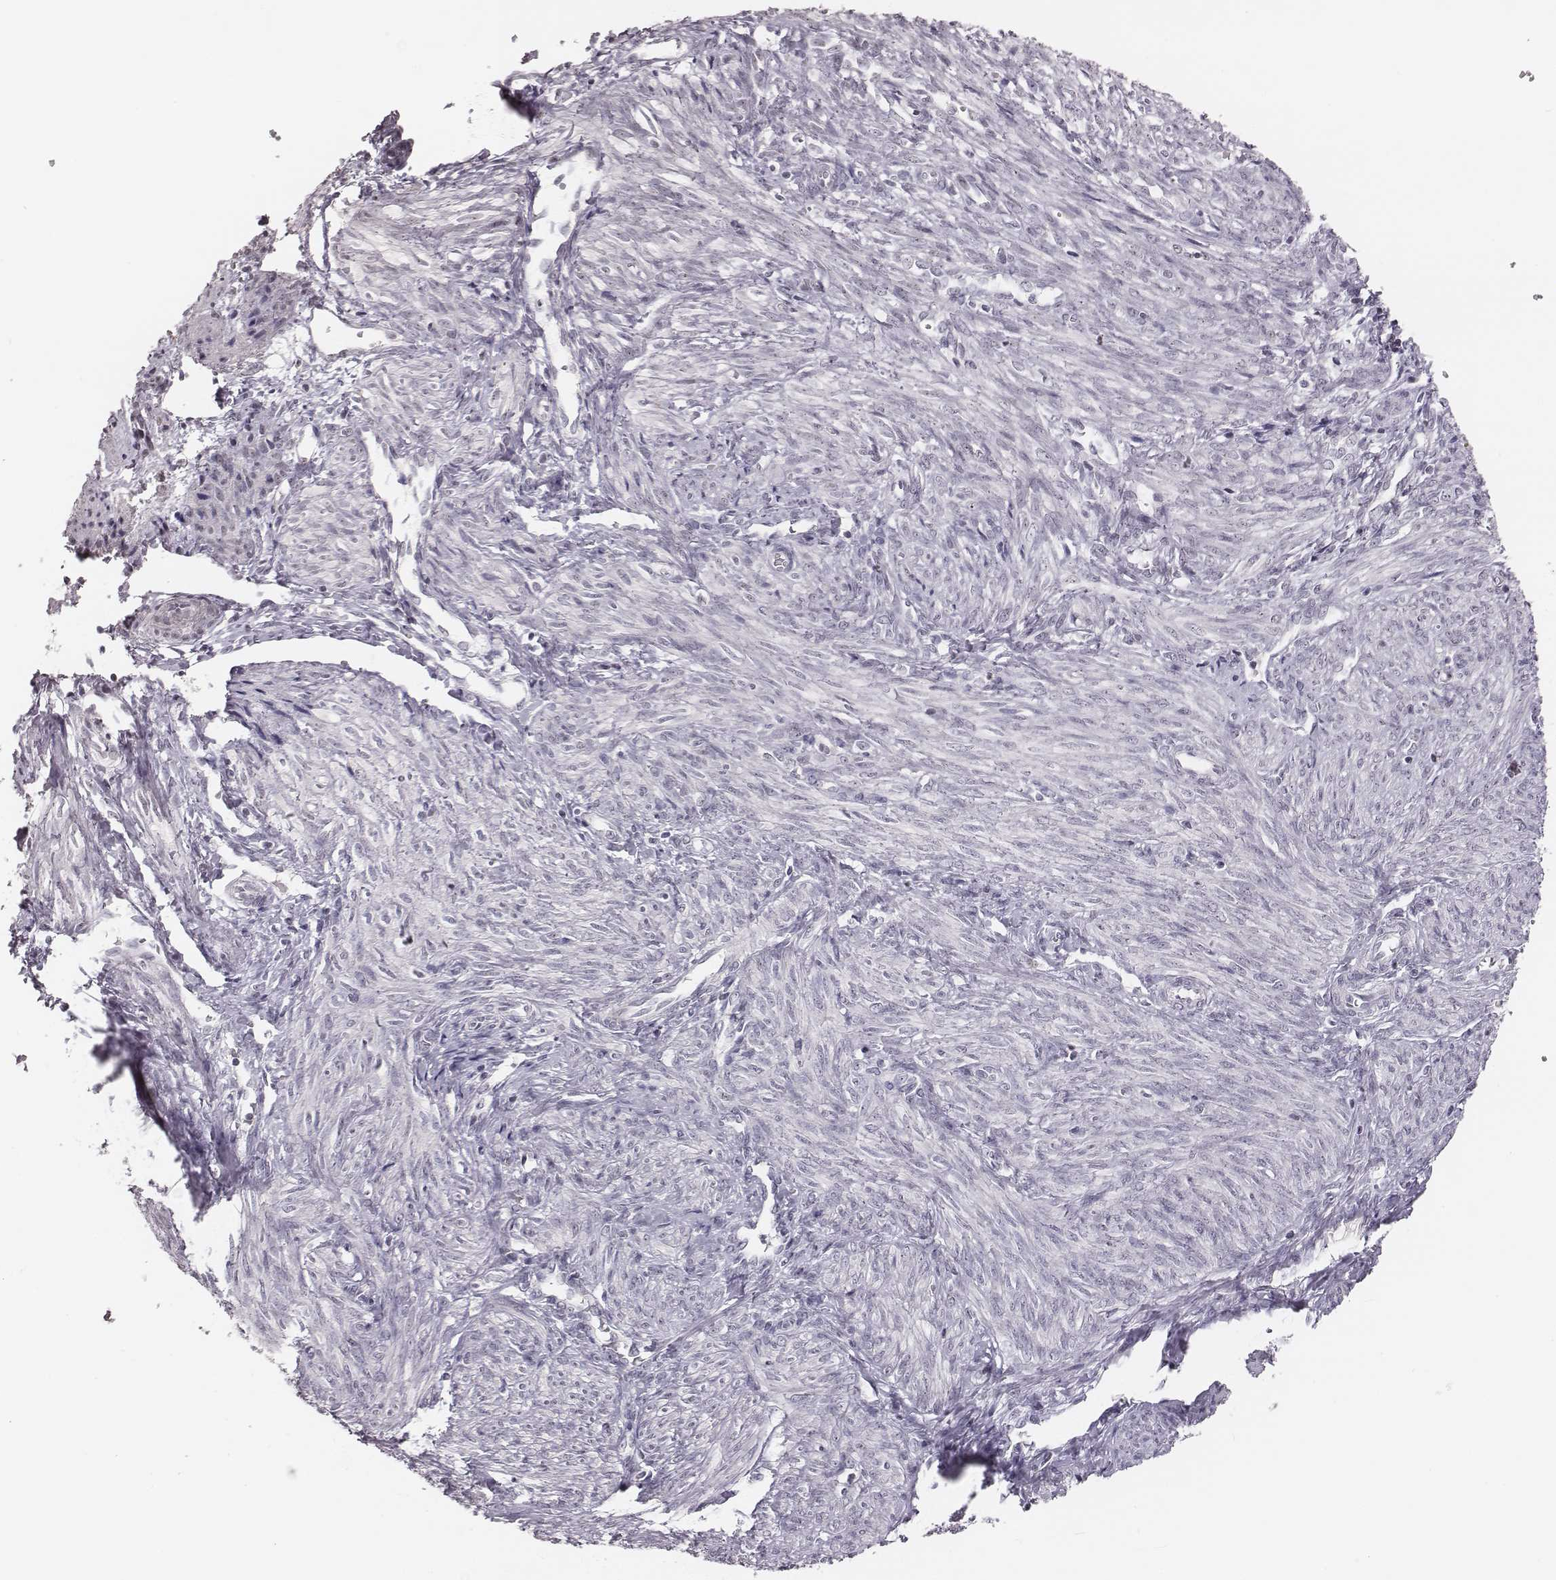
{"staining": {"intensity": "moderate", "quantity": "<25%", "location": "nuclear"}, "tissue": "endometrial cancer", "cell_type": "Tumor cells", "image_type": "cancer", "snomed": [{"axis": "morphology", "description": "Adenocarcinoma, NOS"}, {"axis": "topography", "description": "Endometrium"}], "caption": "A high-resolution photomicrograph shows IHC staining of endometrial cancer, which displays moderate nuclear positivity in approximately <25% of tumor cells. (IHC, brightfield microscopy, high magnification).", "gene": "NIFK", "patient": {"sex": "female", "age": 68}}